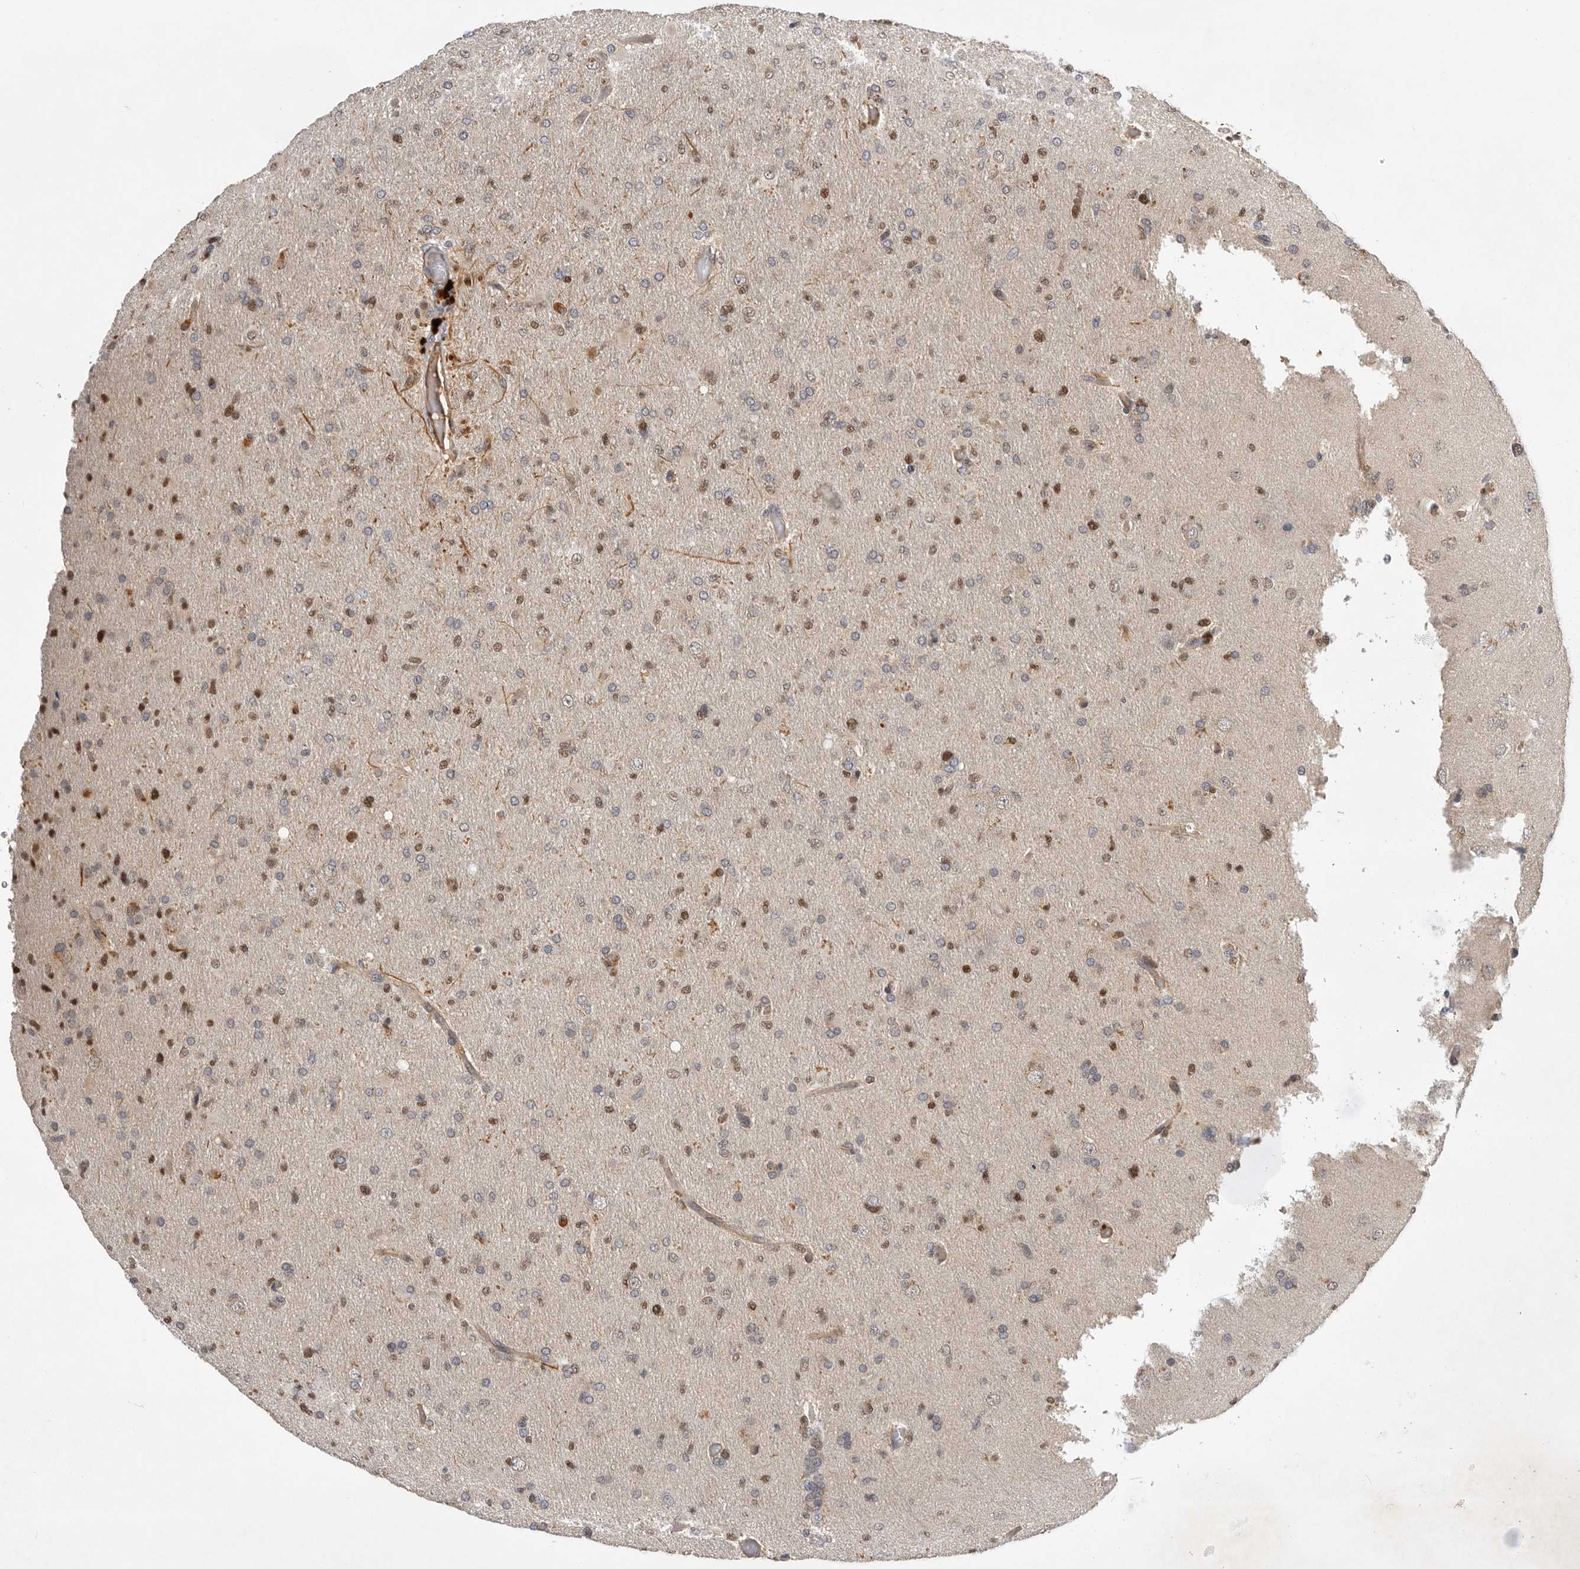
{"staining": {"intensity": "negative", "quantity": "none", "location": "none"}, "tissue": "glioma", "cell_type": "Tumor cells", "image_type": "cancer", "snomed": [{"axis": "morphology", "description": "Glioma, malignant, High grade"}, {"axis": "topography", "description": "Cerebral cortex"}], "caption": "A micrograph of human glioma is negative for staining in tumor cells.", "gene": "RNF157", "patient": {"sex": "female", "age": 36}}